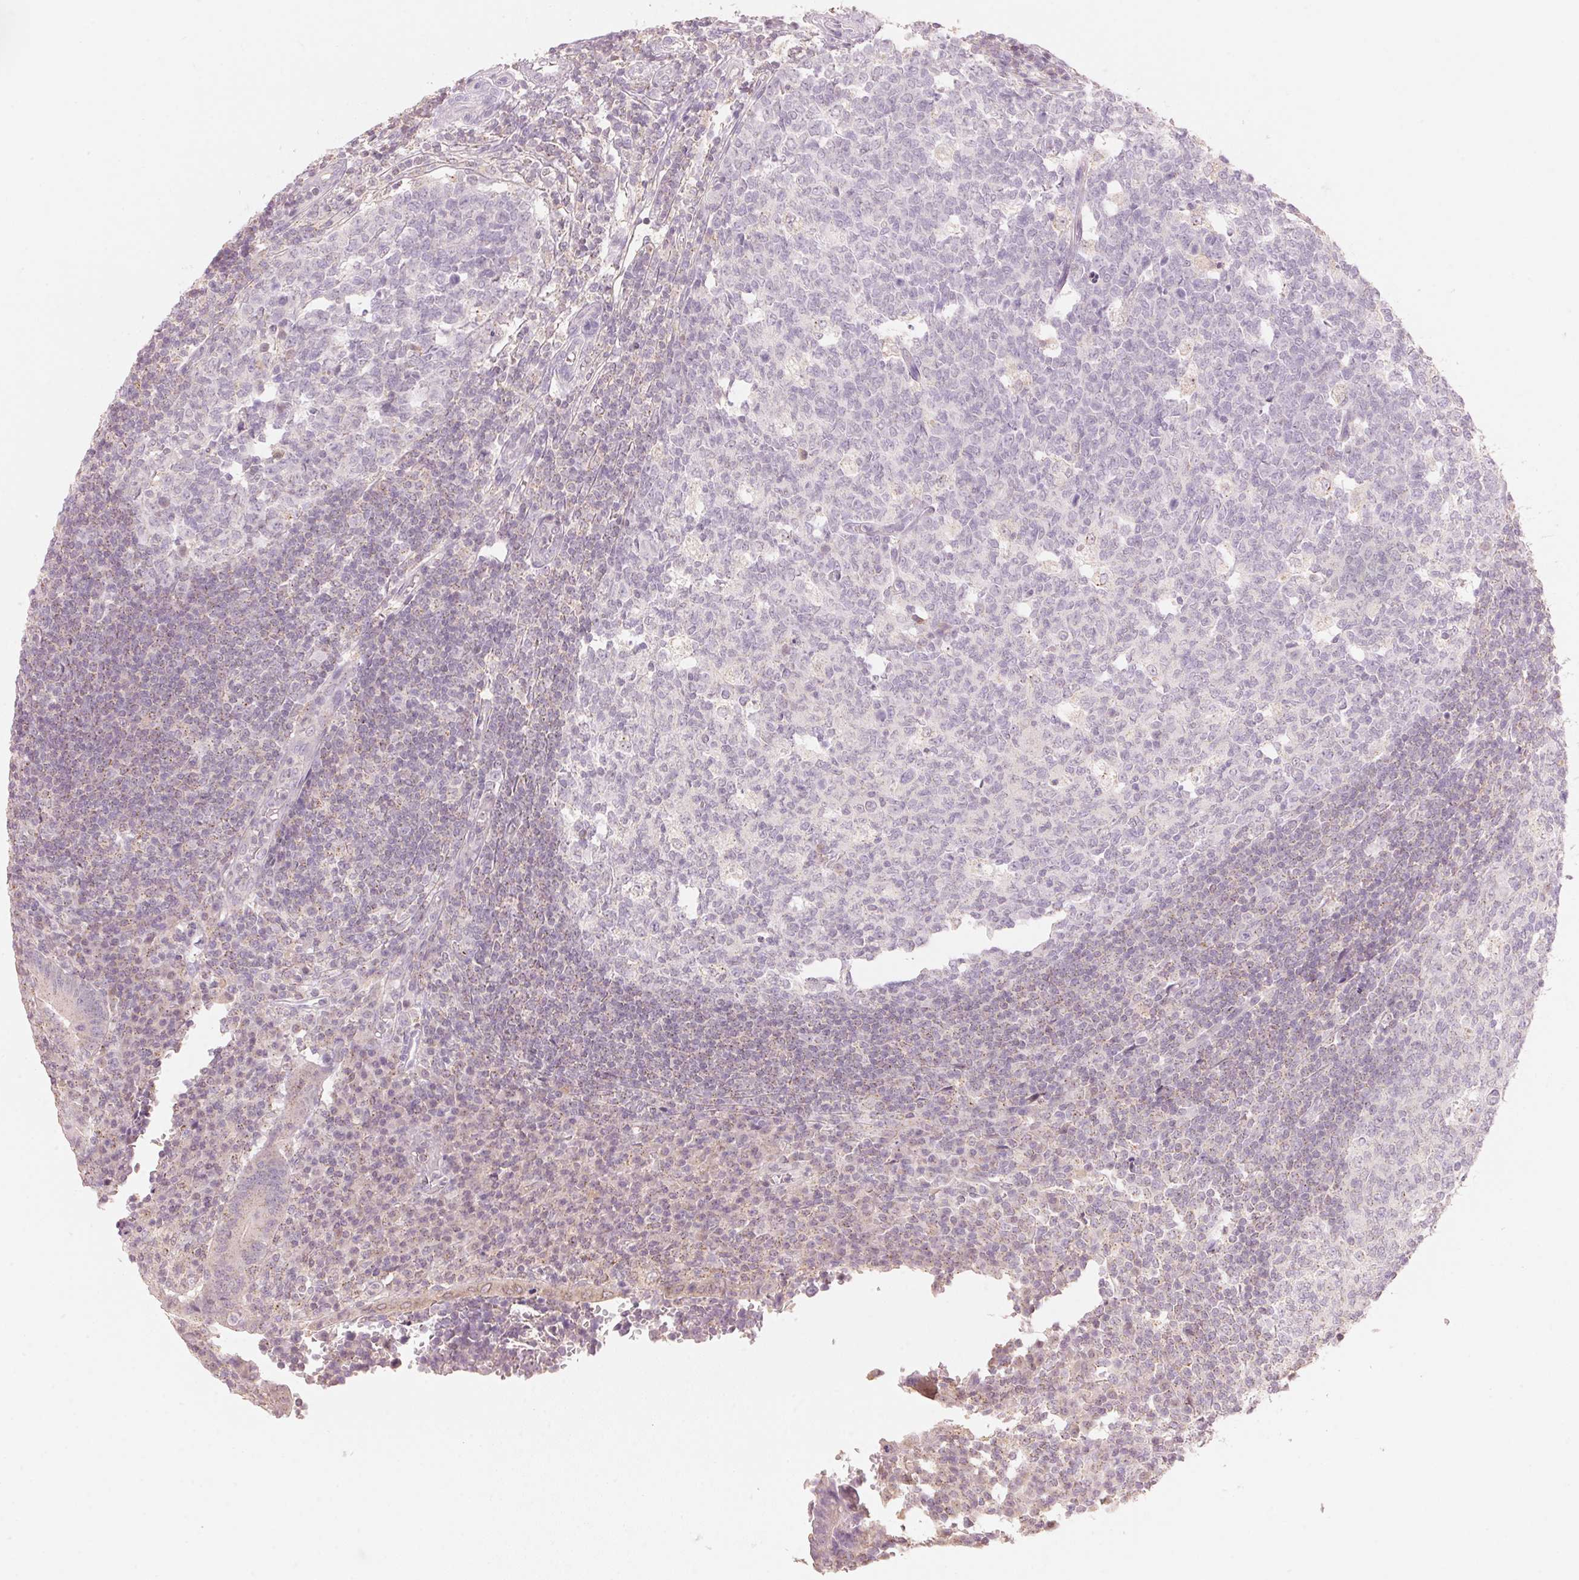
{"staining": {"intensity": "weak", "quantity": "25%-75%", "location": "cytoplasmic/membranous"}, "tissue": "appendix", "cell_type": "Glandular cells", "image_type": "normal", "snomed": [{"axis": "morphology", "description": "Normal tissue, NOS"}, {"axis": "topography", "description": "Appendix"}], "caption": "Protein positivity by immunohistochemistry (IHC) exhibits weak cytoplasmic/membranous expression in about 25%-75% of glandular cells in normal appendix. (Brightfield microscopy of DAB IHC at high magnification).", "gene": "HOXB13", "patient": {"sex": "male", "age": 18}}